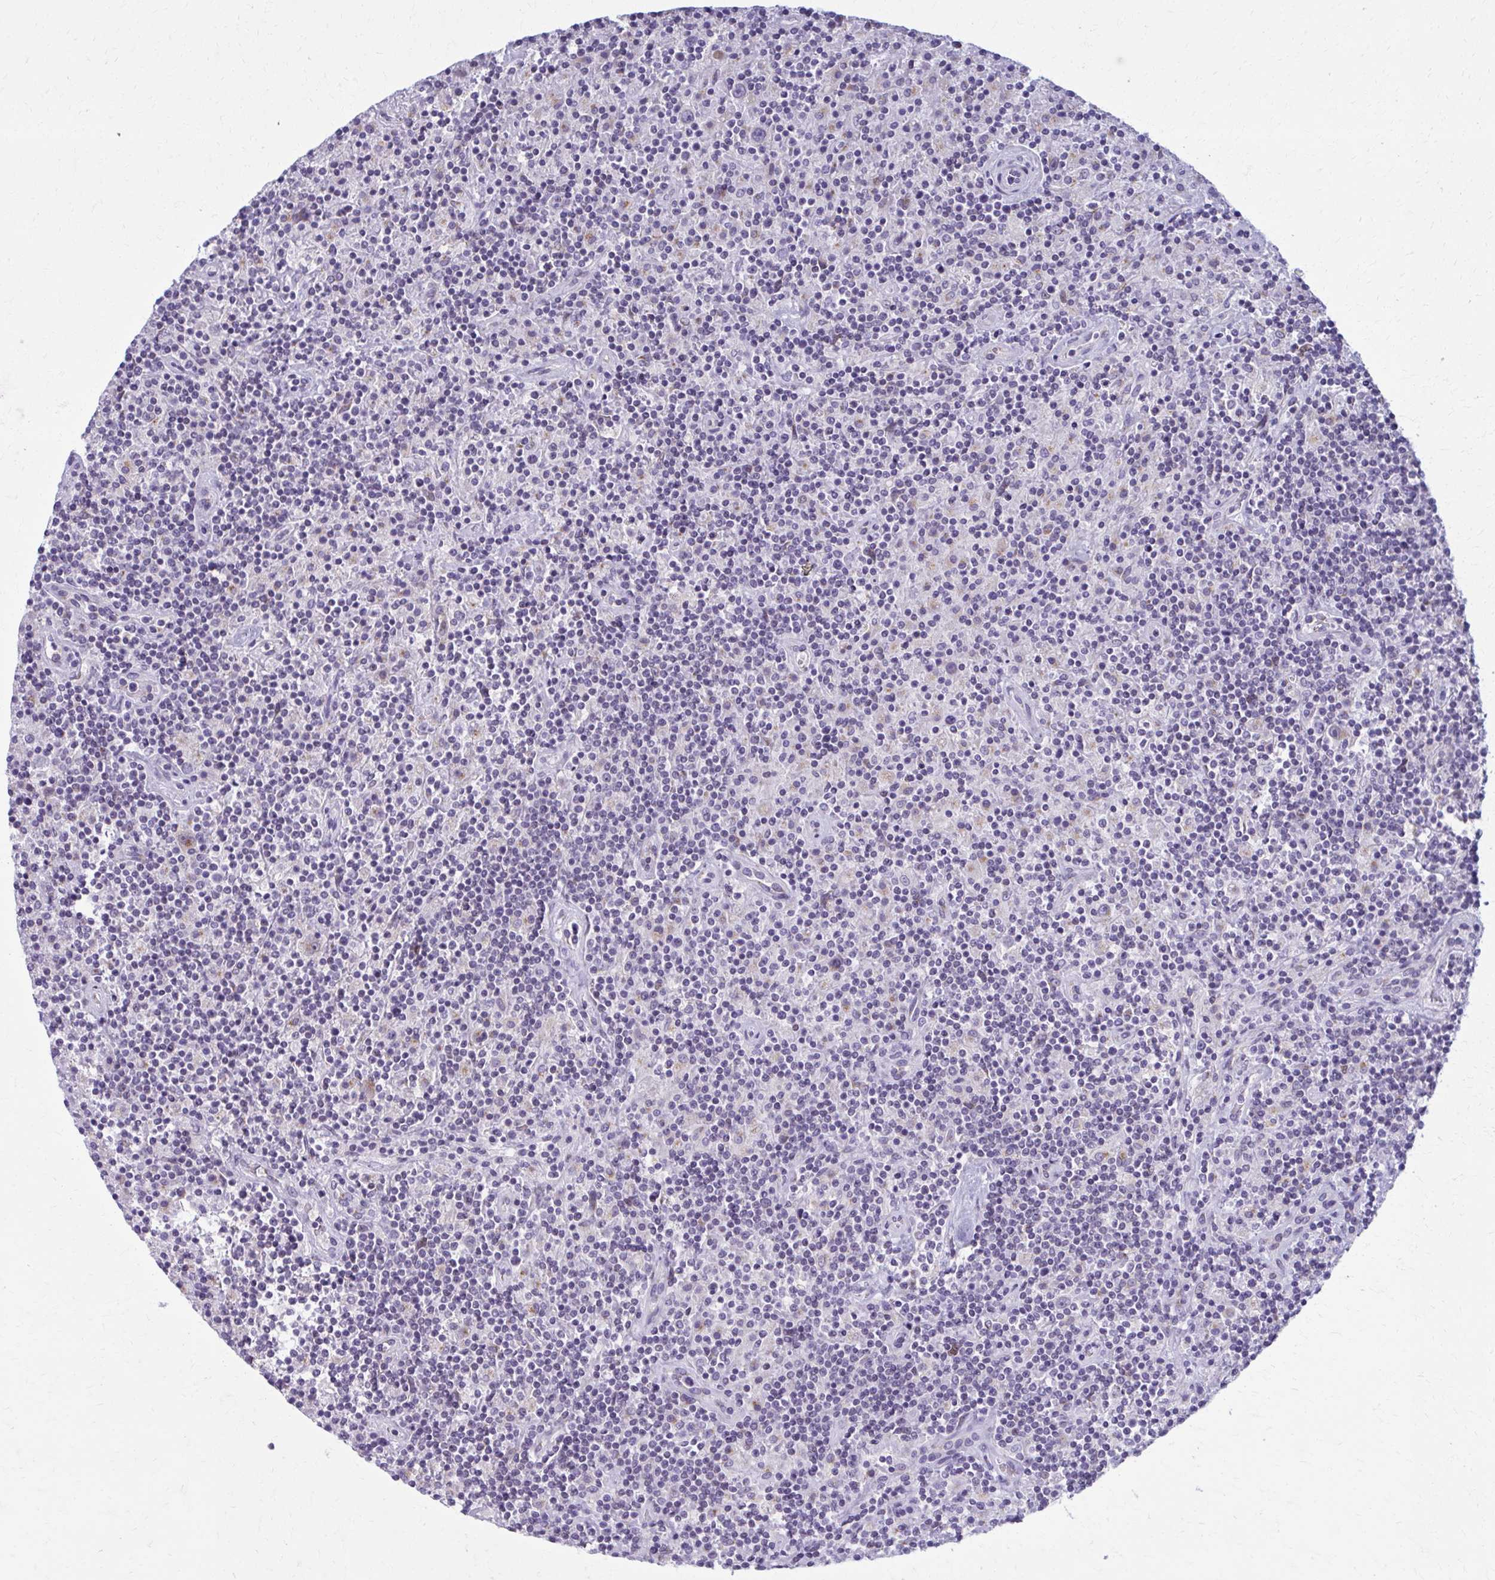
{"staining": {"intensity": "weak", "quantity": "<25%", "location": "cytoplasmic/membranous"}, "tissue": "lymphoma", "cell_type": "Tumor cells", "image_type": "cancer", "snomed": [{"axis": "morphology", "description": "Hodgkin's disease, NOS"}, {"axis": "topography", "description": "Lymph node"}], "caption": "This is a image of IHC staining of Hodgkin's disease, which shows no staining in tumor cells.", "gene": "SCLY", "patient": {"sex": "male", "age": 70}}